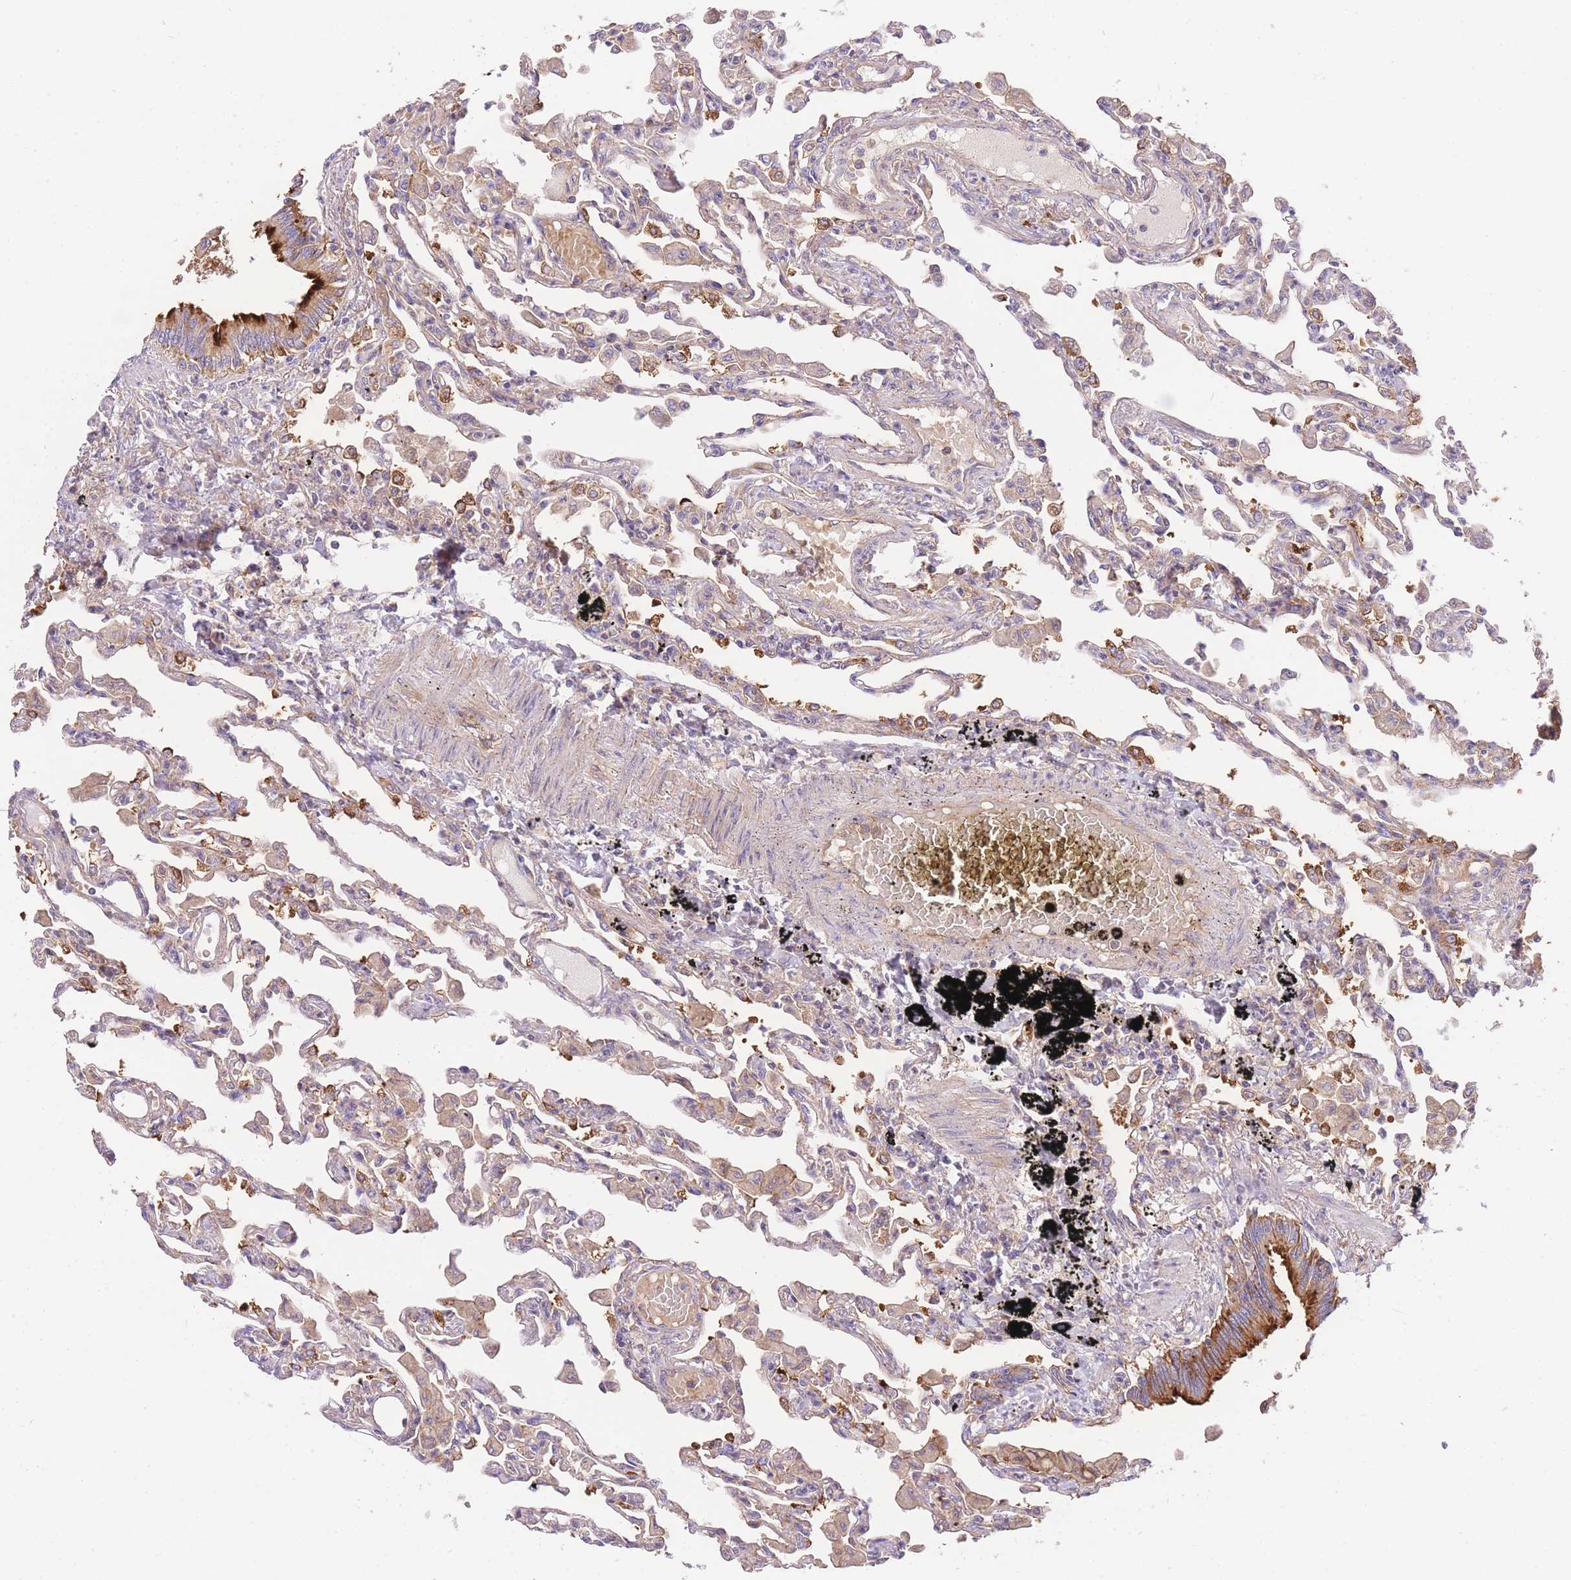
{"staining": {"intensity": "strong", "quantity": "25%-75%", "location": "cytoplasmic/membranous"}, "tissue": "lung", "cell_type": "Alveolar cells", "image_type": "normal", "snomed": [{"axis": "morphology", "description": "Normal tissue, NOS"}, {"axis": "topography", "description": "Bronchus"}, {"axis": "topography", "description": "Lung"}], "caption": "Protein staining by immunohistochemistry (IHC) exhibits strong cytoplasmic/membranous expression in about 25%-75% of alveolar cells in normal lung.", "gene": "INSYN2B", "patient": {"sex": "female", "age": 49}}